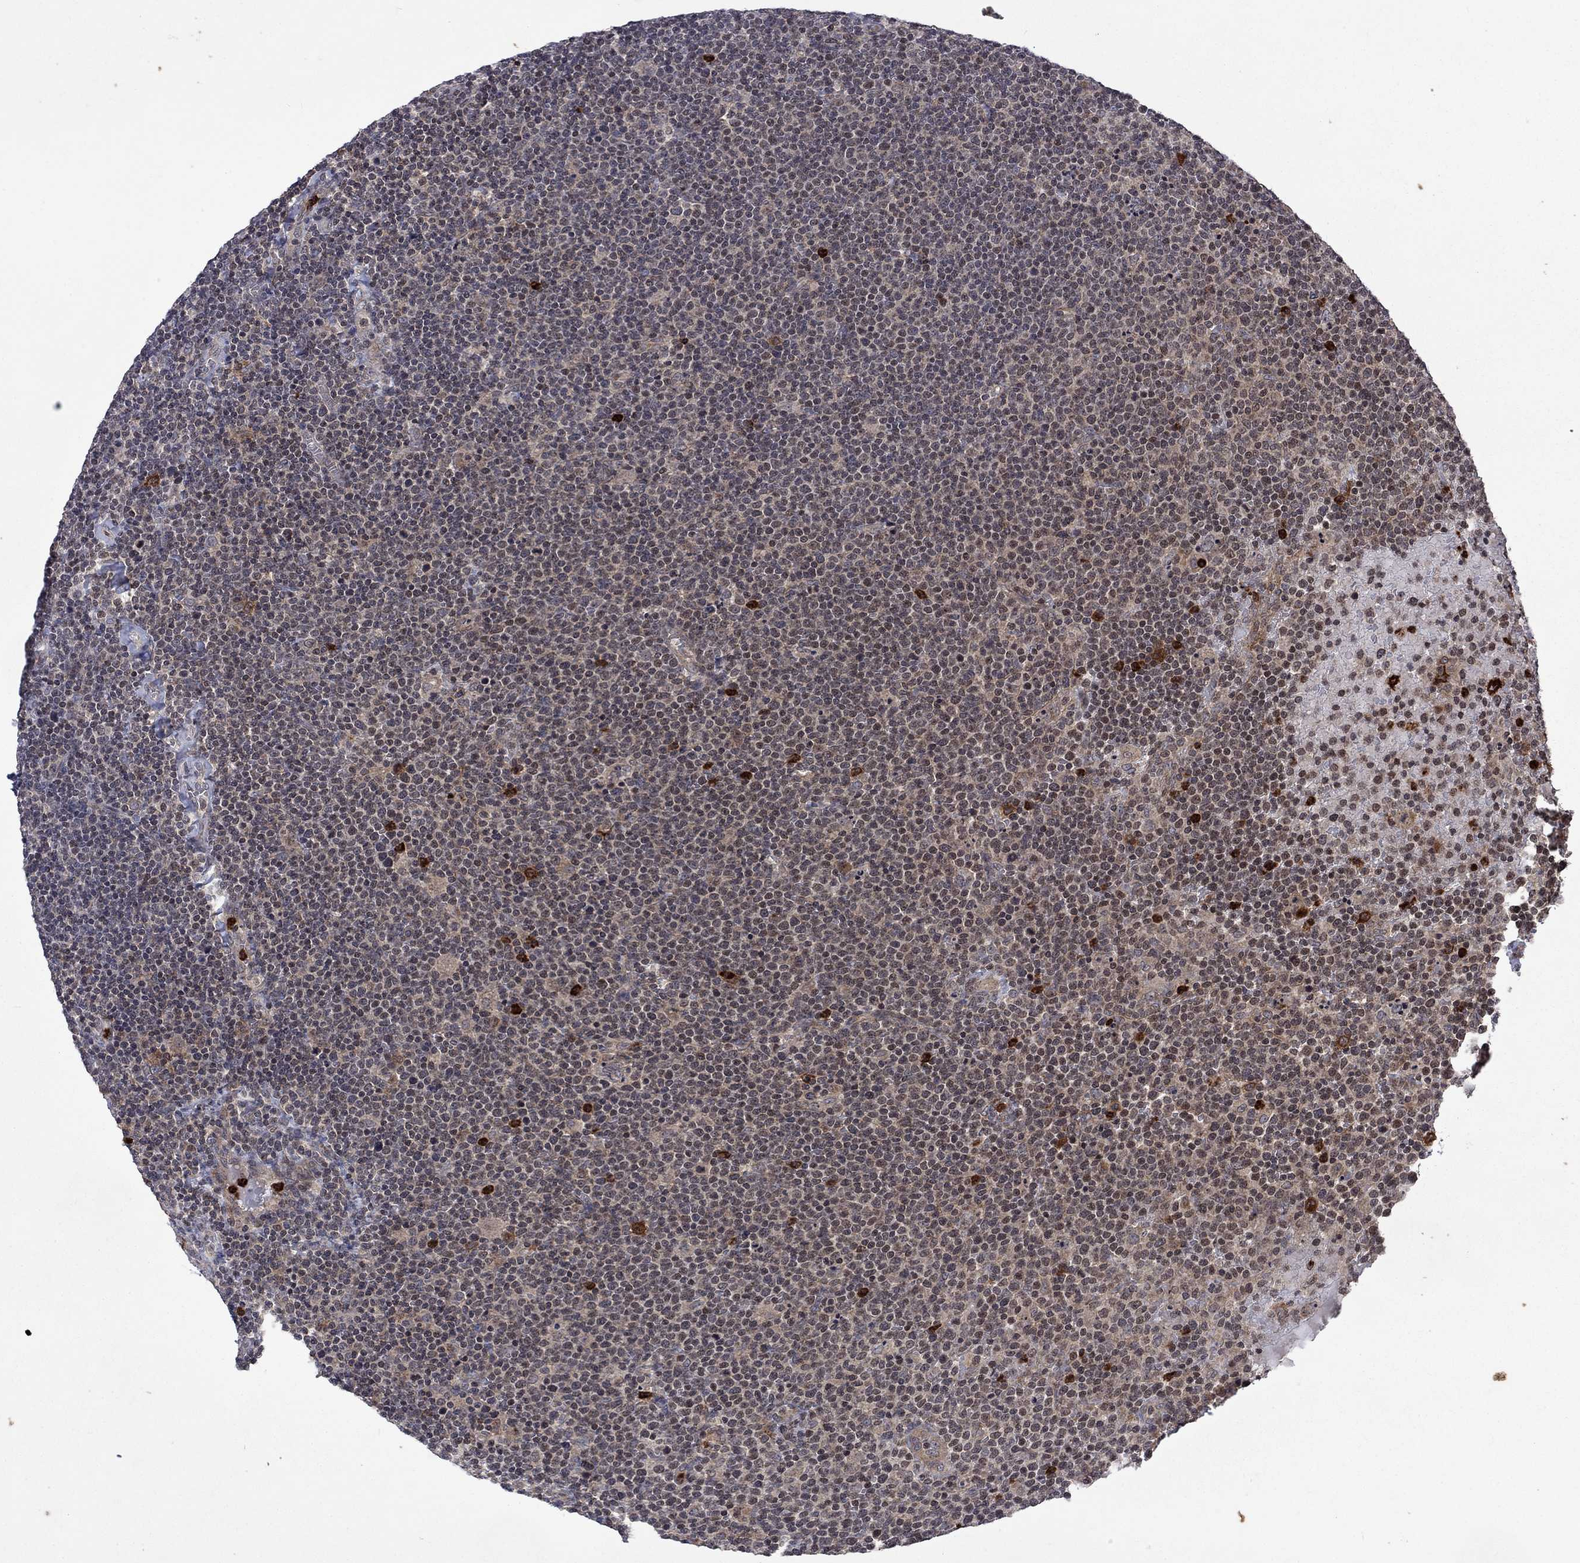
{"staining": {"intensity": "negative", "quantity": "none", "location": "none"}, "tissue": "lymphoma", "cell_type": "Tumor cells", "image_type": "cancer", "snomed": [{"axis": "morphology", "description": "Malignant lymphoma, non-Hodgkin's type, High grade"}, {"axis": "topography", "description": "Lymph node"}], "caption": "Immunohistochemical staining of lymphoma shows no significant expression in tumor cells. (DAB (3,3'-diaminobenzidine) immunohistochemistry visualized using brightfield microscopy, high magnification).", "gene": "TMEM33", "patient": {"sex": "male", "age": 61}}